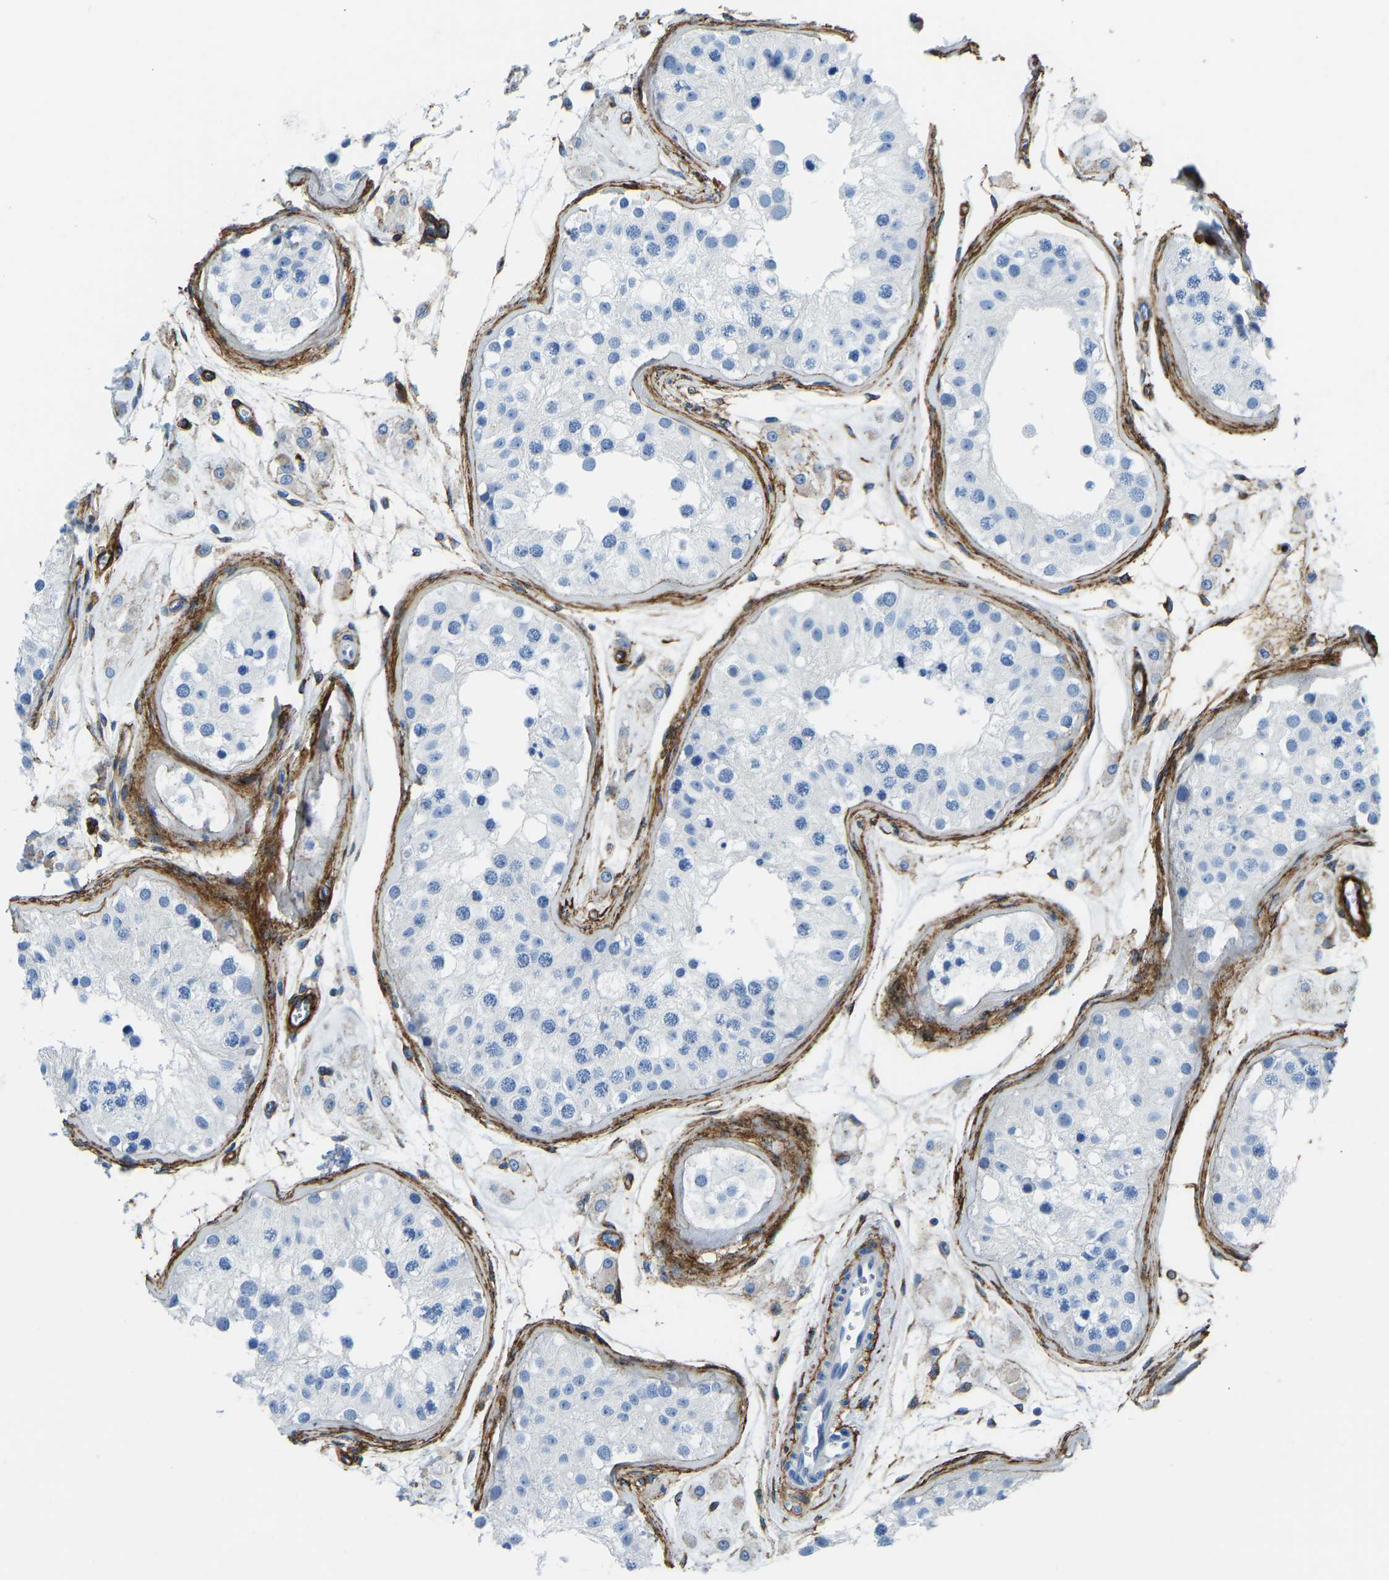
{"staining": {"intensity": "negative", "quantity": "none", "location": "none"}, "tissue": "testis", "cell_type": "Cells in seminiferous ducts", "image_type": "normal", "snomed": [{"axis": "morphology", "description": "Normal tissue, NOS"}, {"axis": "morphology", "description": "Adenocarcinoma, metastatic, NOS"}, {"axis": "topography", "description": "Testis"}], "caption": "High power microscopy image of an immunohistochemistry (IHC) micrograph of benign testis, revealing no significant expression in cells in seminiferous ducts.", "gene": "COL15A1", "patient": {"sex": "male", "age": 26}}